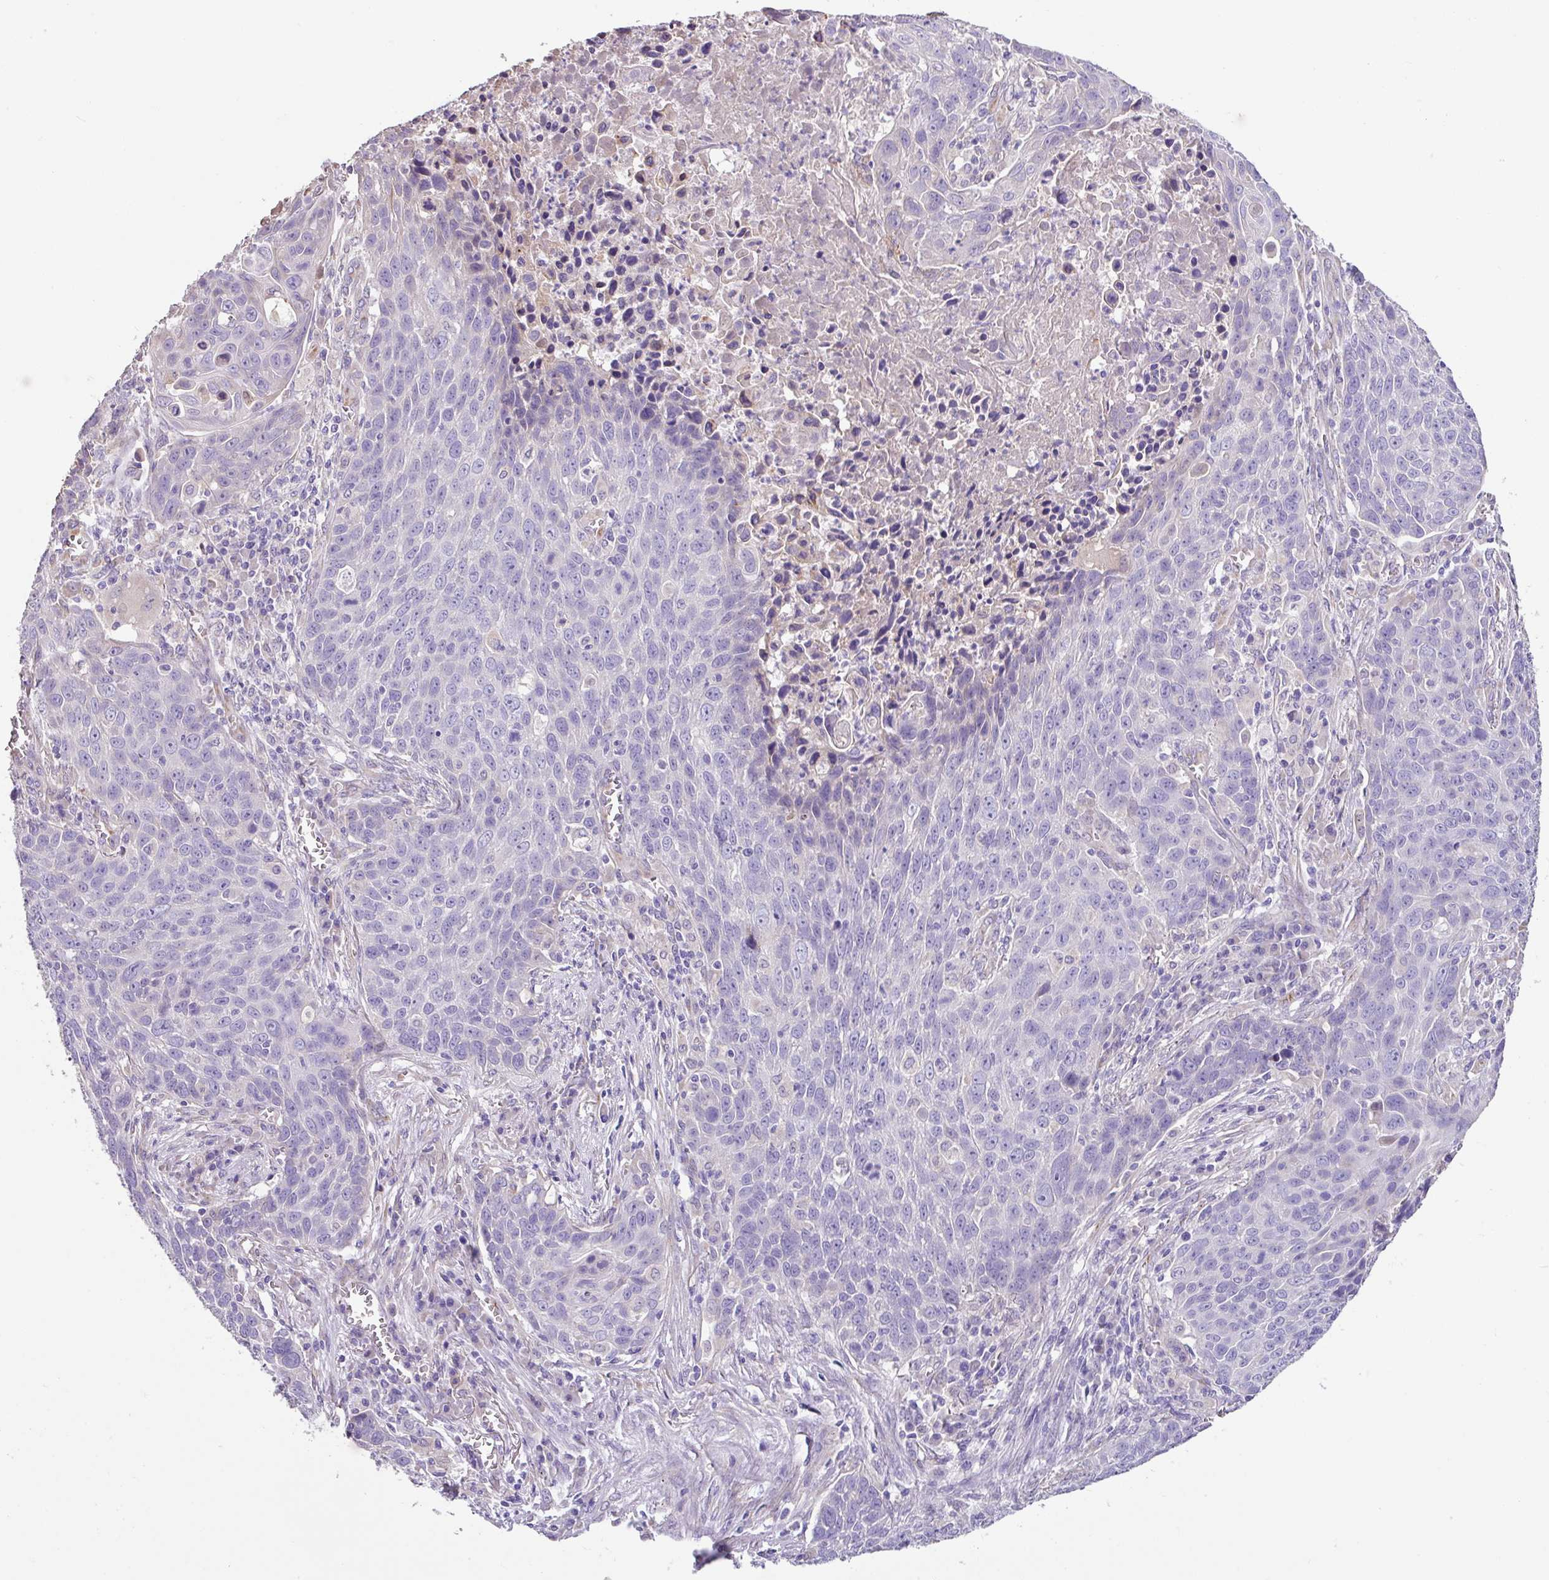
{"staining": {"intensity": "negative", "quantity": "none", "location": "none"}, "tissue": "lung cancer", "cell_type": "Tumor cells", "image_type": "cancer", "snomed": [{"axis": "morphology", "description": "Squamous cell carcinoma, NOS"}, {"axis": "topography", "description": "Lung"}], "caption": "DAB immunohistochemical staining of human lung cancer (squamous cell carcinoma) displays no significant positivity in tumor cells.", "gene": "ZG16", "patient": {"sex": "male", "age": 78}}